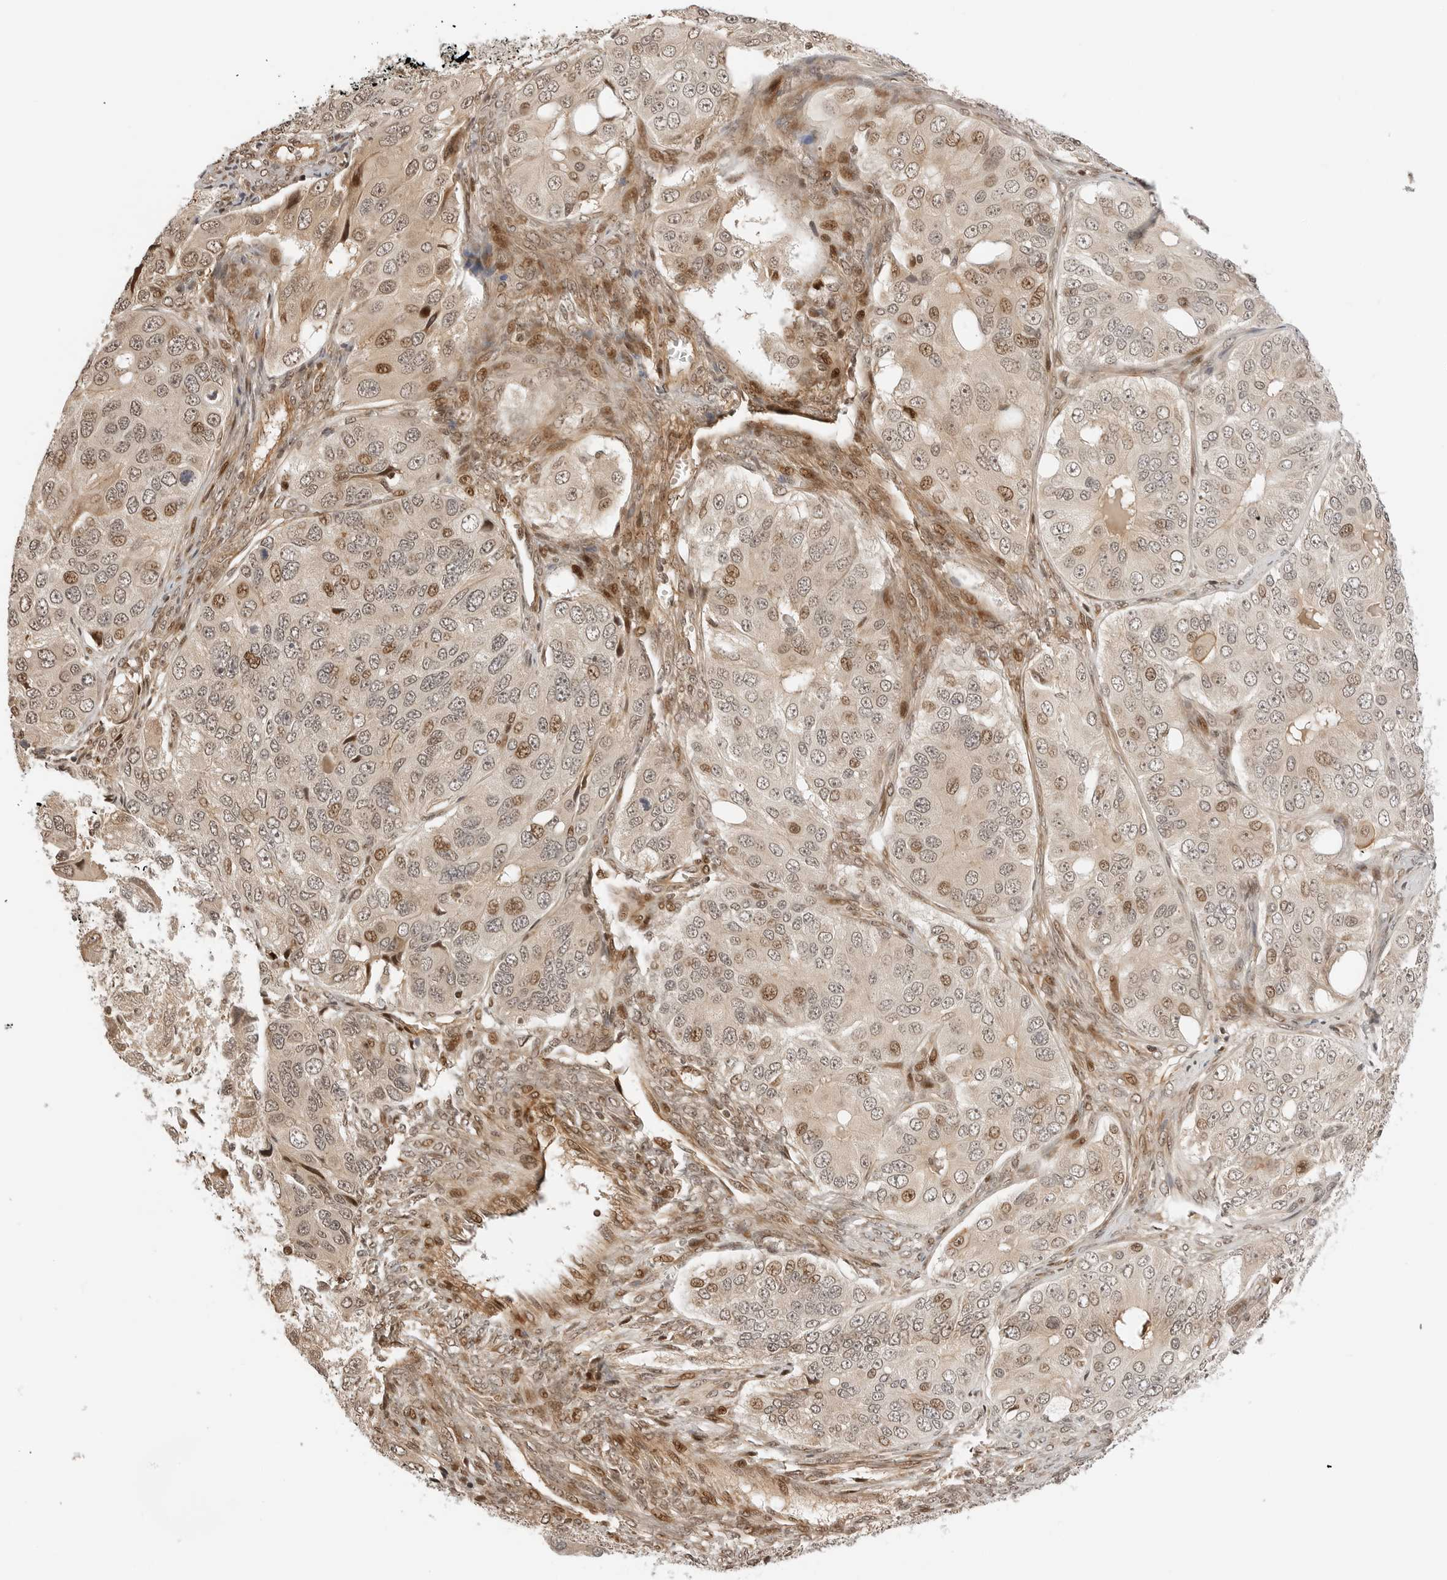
{"staining": {"intensity": "moderate", "quantity": "25%-75%", "location": "nuclear"}, "tissue": "ovarian cancer", "cell_type": "Tumor cells", "image_type": "cancer", "snomed": [{"axis": "morphology", "description": "Carcinoma, endometroid"}, {"axis": "topography", "description": "Ovary"}], "caption": "IHC micrograph of human endometroid carcinoma (ovarian) stained for a protein (brown), which displays medium levels of moderate nuclear positivity in about 25%-75% of tumor cells.", "gene": "GEM", "patient": {"sex": "female", "age": 51}}